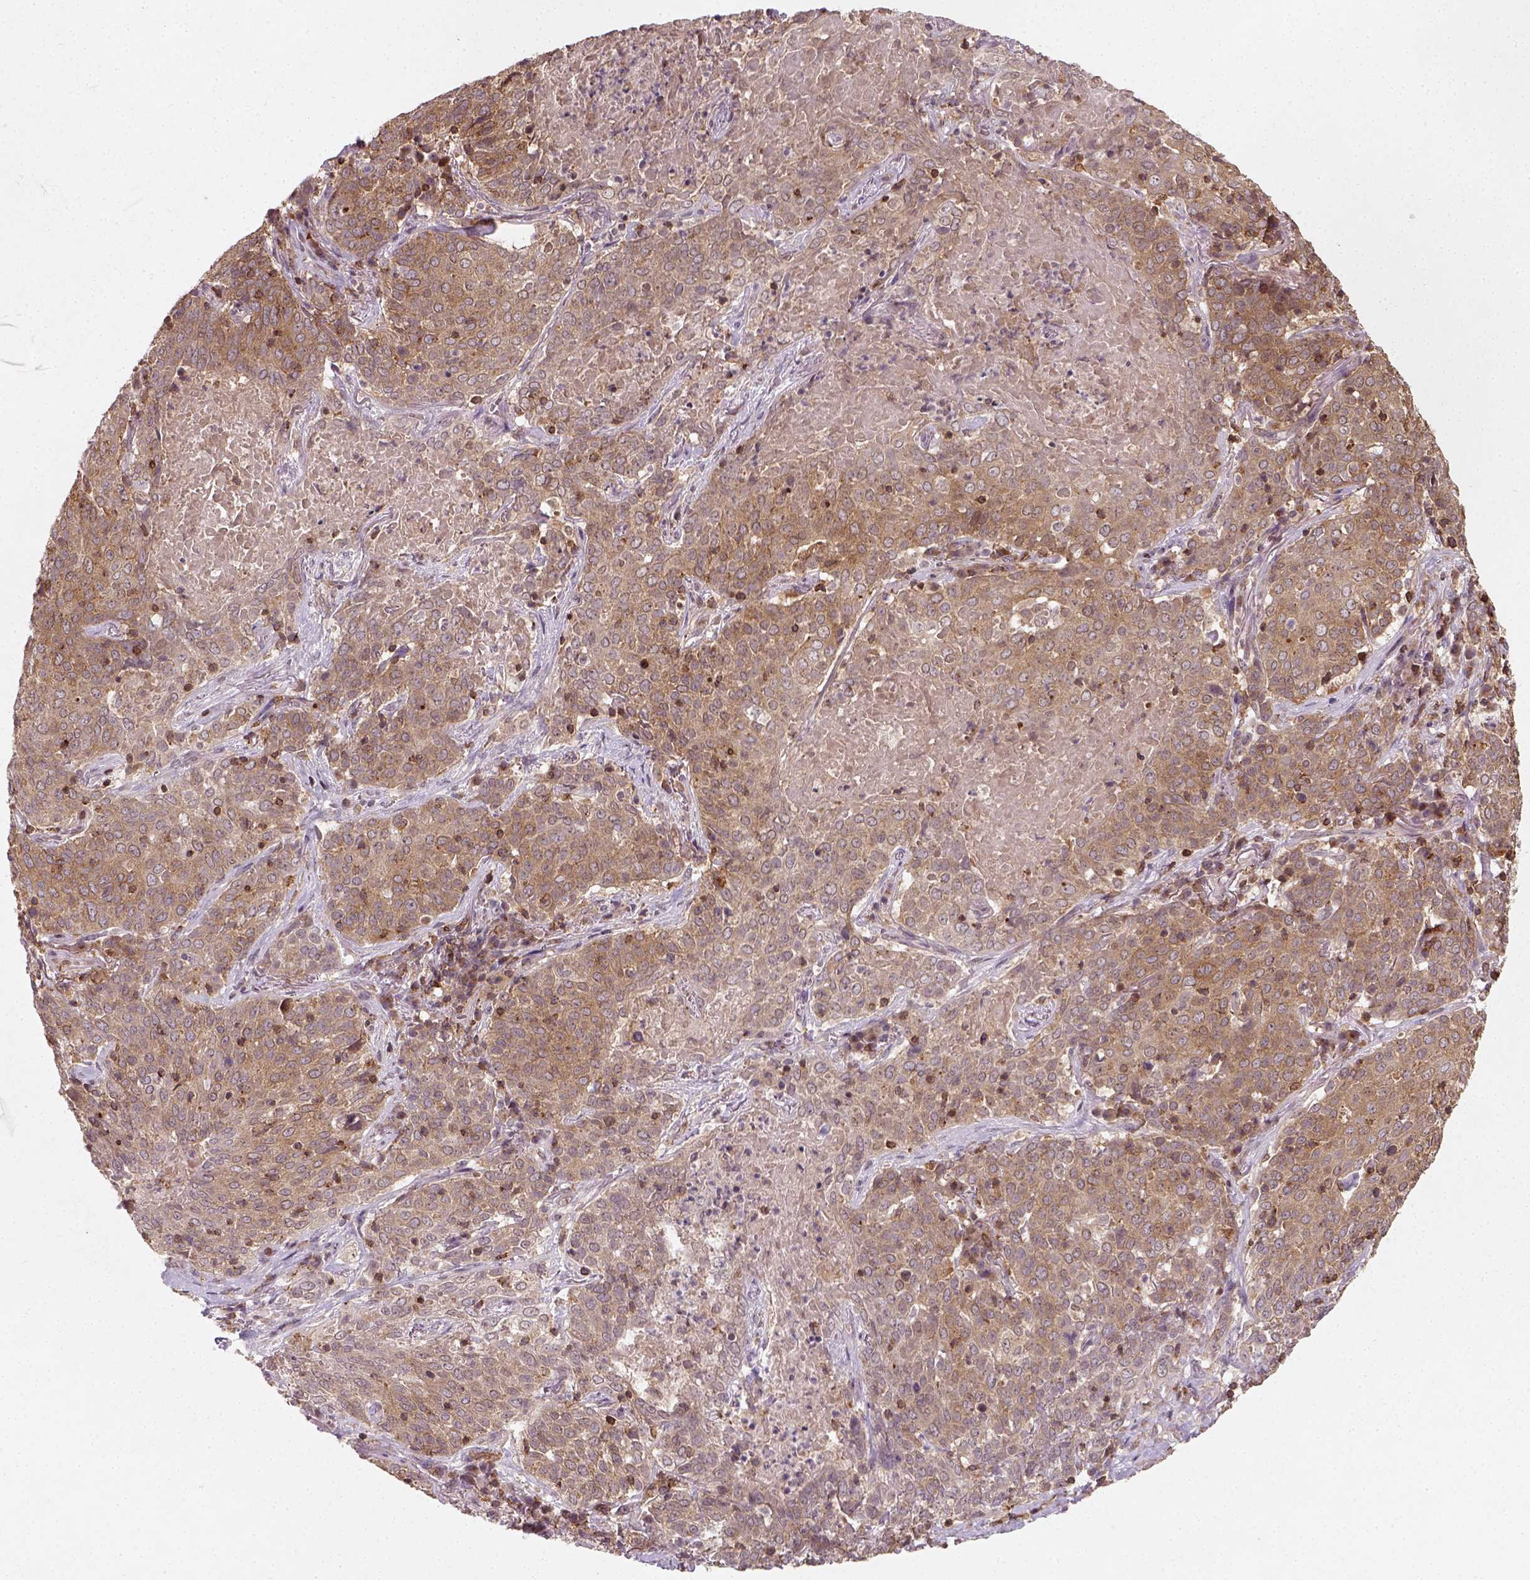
{"staining": {"intensity": "moderate", "quantity": ">75%", "location": "cytoplasmic/membranous"}, "tissue": "lung cancer", "cell_type": "Tumor cells", "image_type": "cancer", "snomed": [{"axis": "morphology", "description": "Squamous cell carcinoma, NOS"}, {"axis": "topography", "description": "Lung"}], "caption": "There is medium levels of moderate cytoplasmic/membranous staining in tumor cells of squamous cell carcinoma (lung), as demonstrated by immunohistochemical staining (brown color).", "gene": "CAMKK1", "patient": {"sex": "male", "age": 82}}